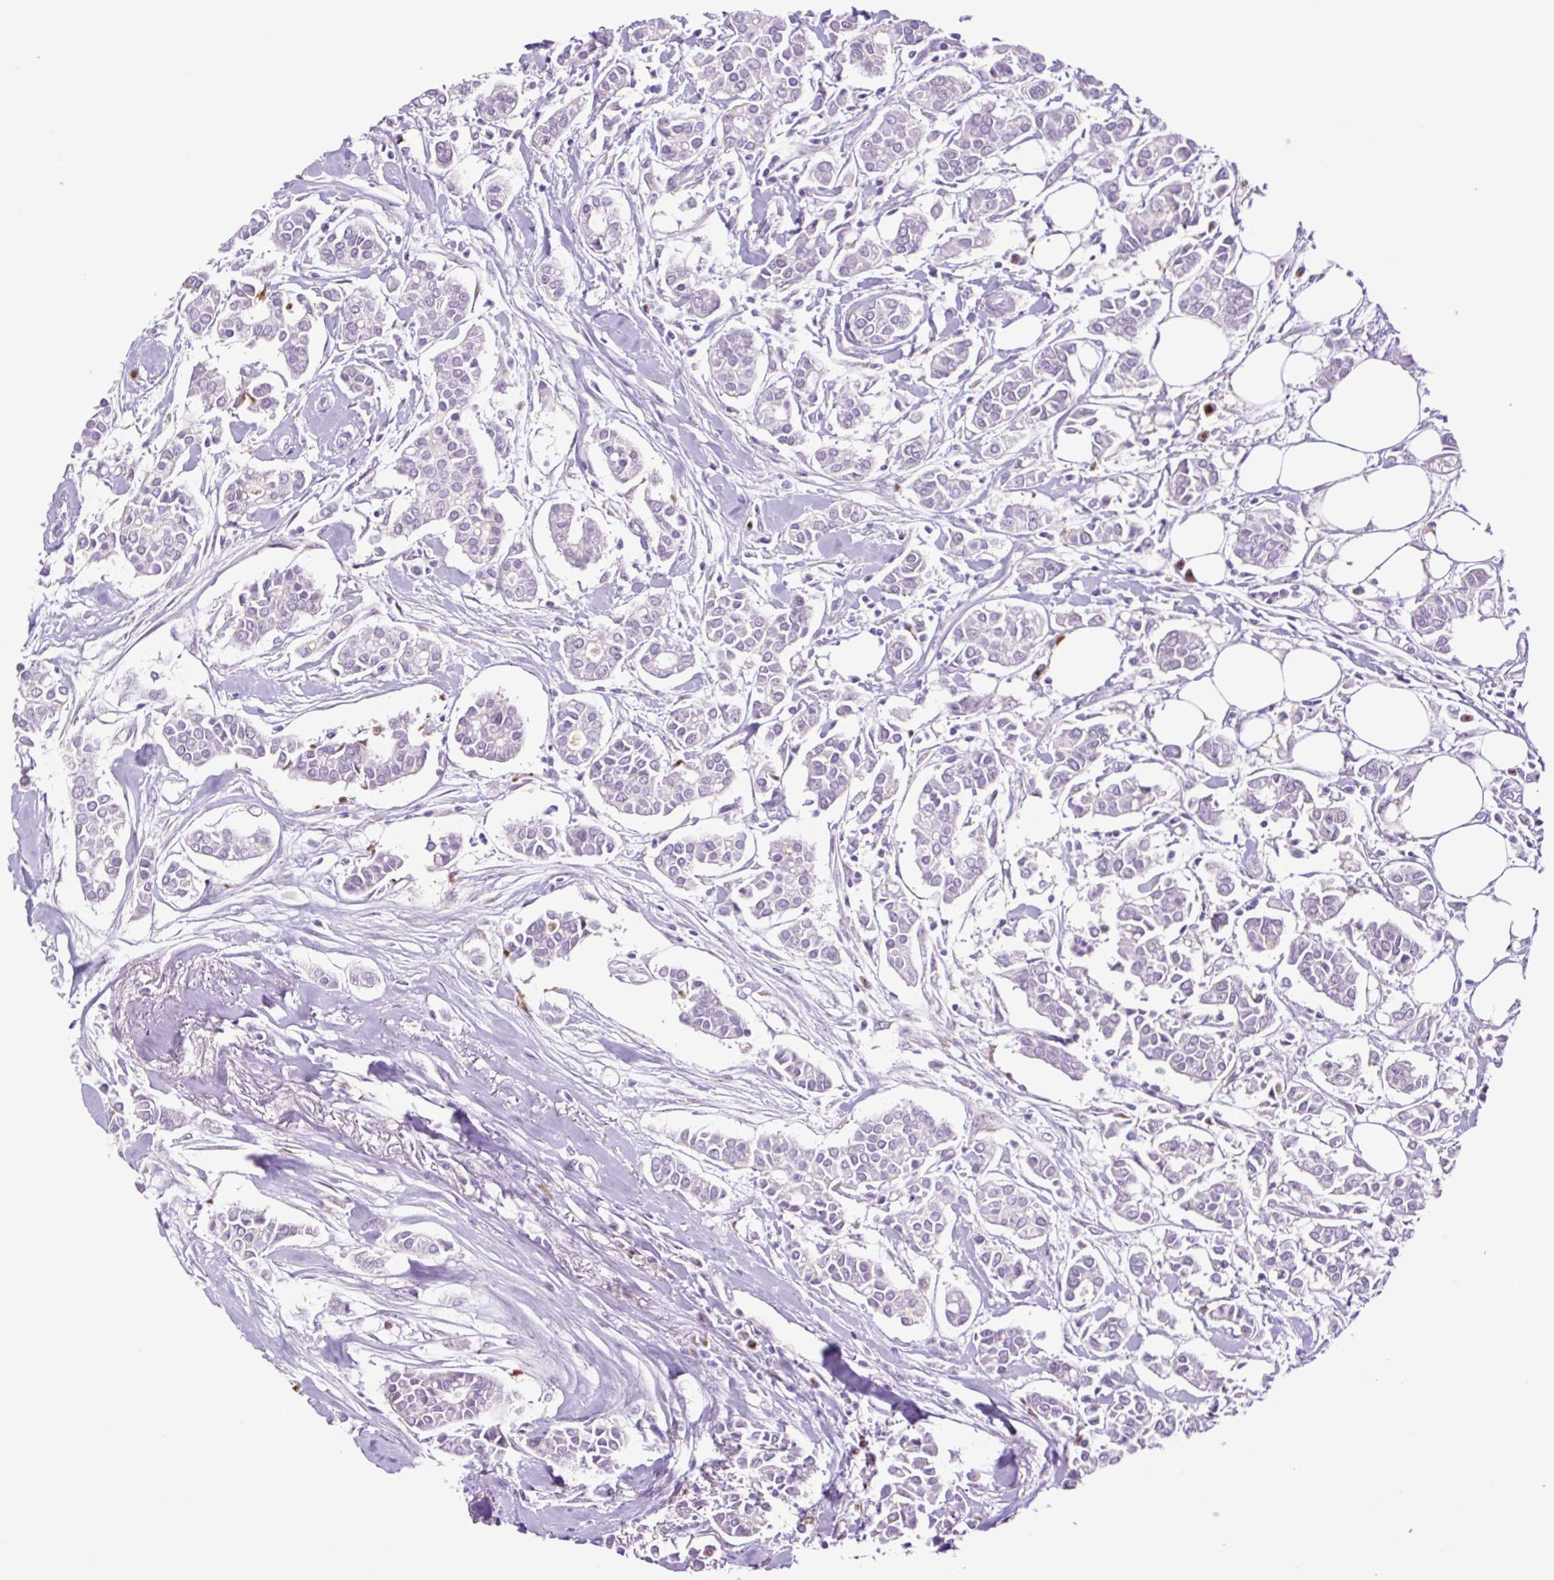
{"staining": {"intensity": "negative", "quantity": "none", "location": "none"}, "tissue": "breast cancer", "cell_type": "Tumor cells", "image_type": "cancer", "snomed": [{"axis": "morphology", "description": "Duct carcinoma"}, {"axis": "topography", "description": "Breast"}], "caption": "Image shows no significant protein positivity in tumor cells of infiltrating ductal carcinoma (breast).", "gene": "MFSD3", "patient": {"sex": "female", "age": 84}}